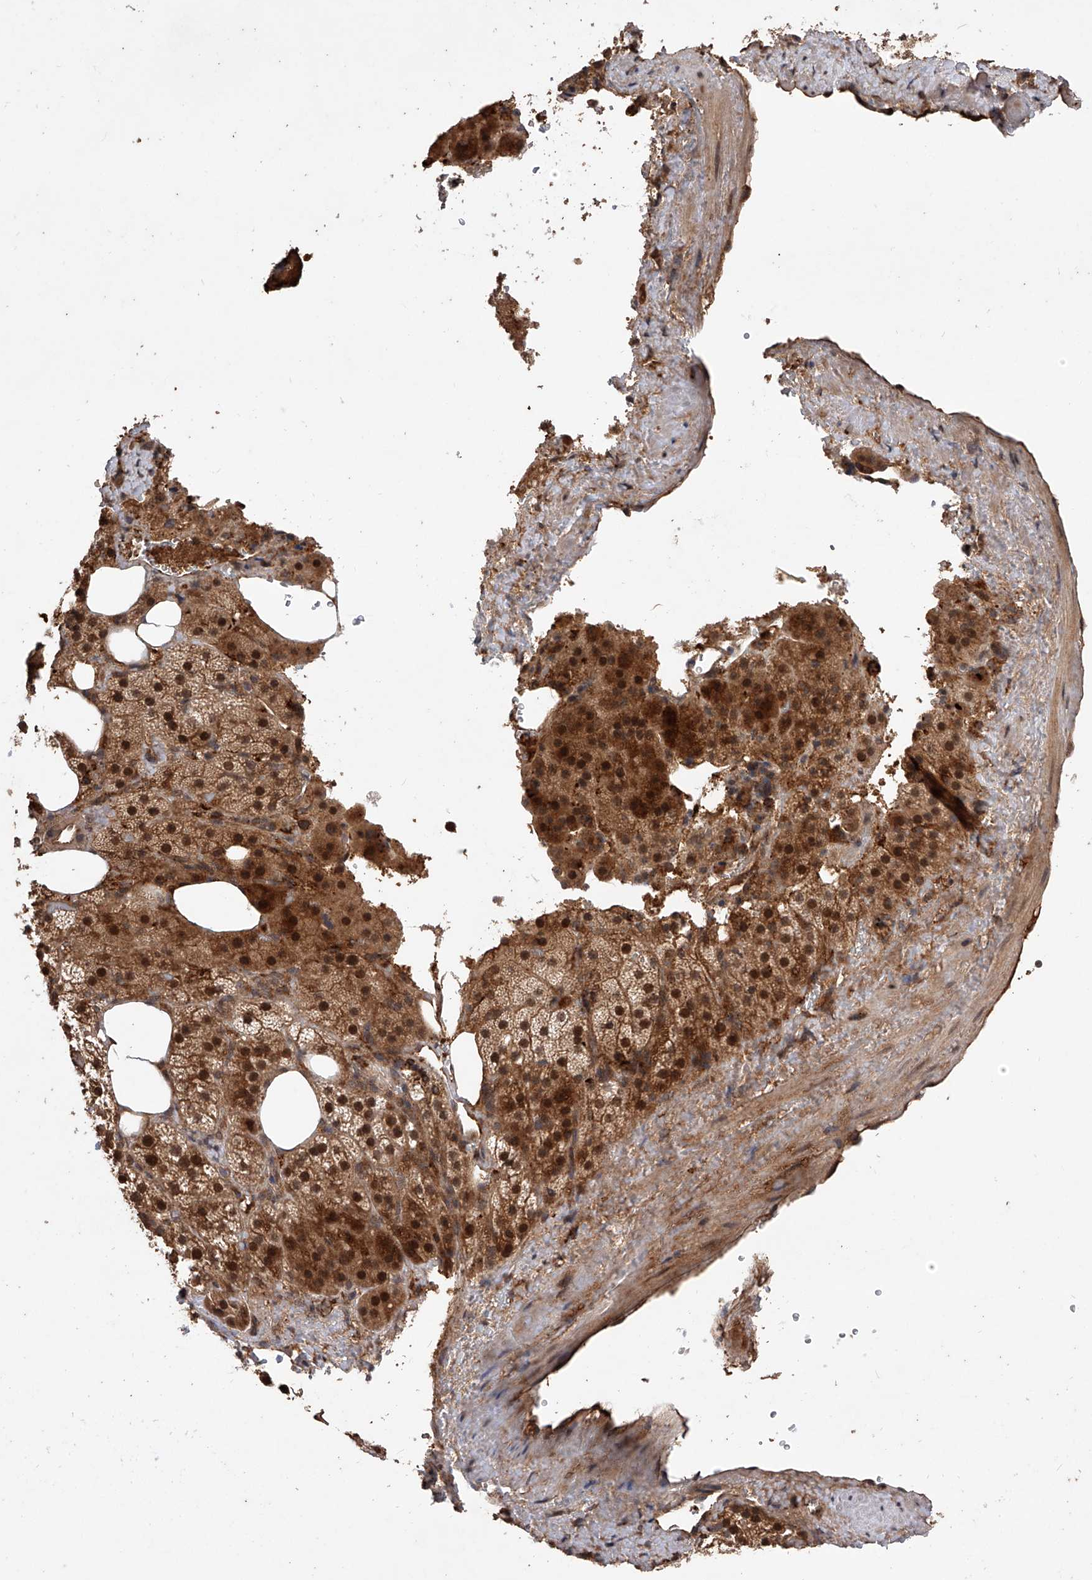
{"staining": {"intensity": "moderate", "quantity": ">75%", "location": "cytoplasmic/membranous,nuclear"}, "tissue": "adrenal gland", "cell_type": "Glandular cells", "image_type": "normal", "snomed": [{"axis": "morphology", "description": "Normal tissue, NOS"}, {"axis": "topography", "description": "Adrenal gland"}], "caption": "Protein expression analysis of benign adrenal gland demonstrates moderate cytoplasmic/membranous,nuclear staining in about >75% of glandular cells.", "gene": "CFAP410", "patient": {"sex": "female", "age": 59}}